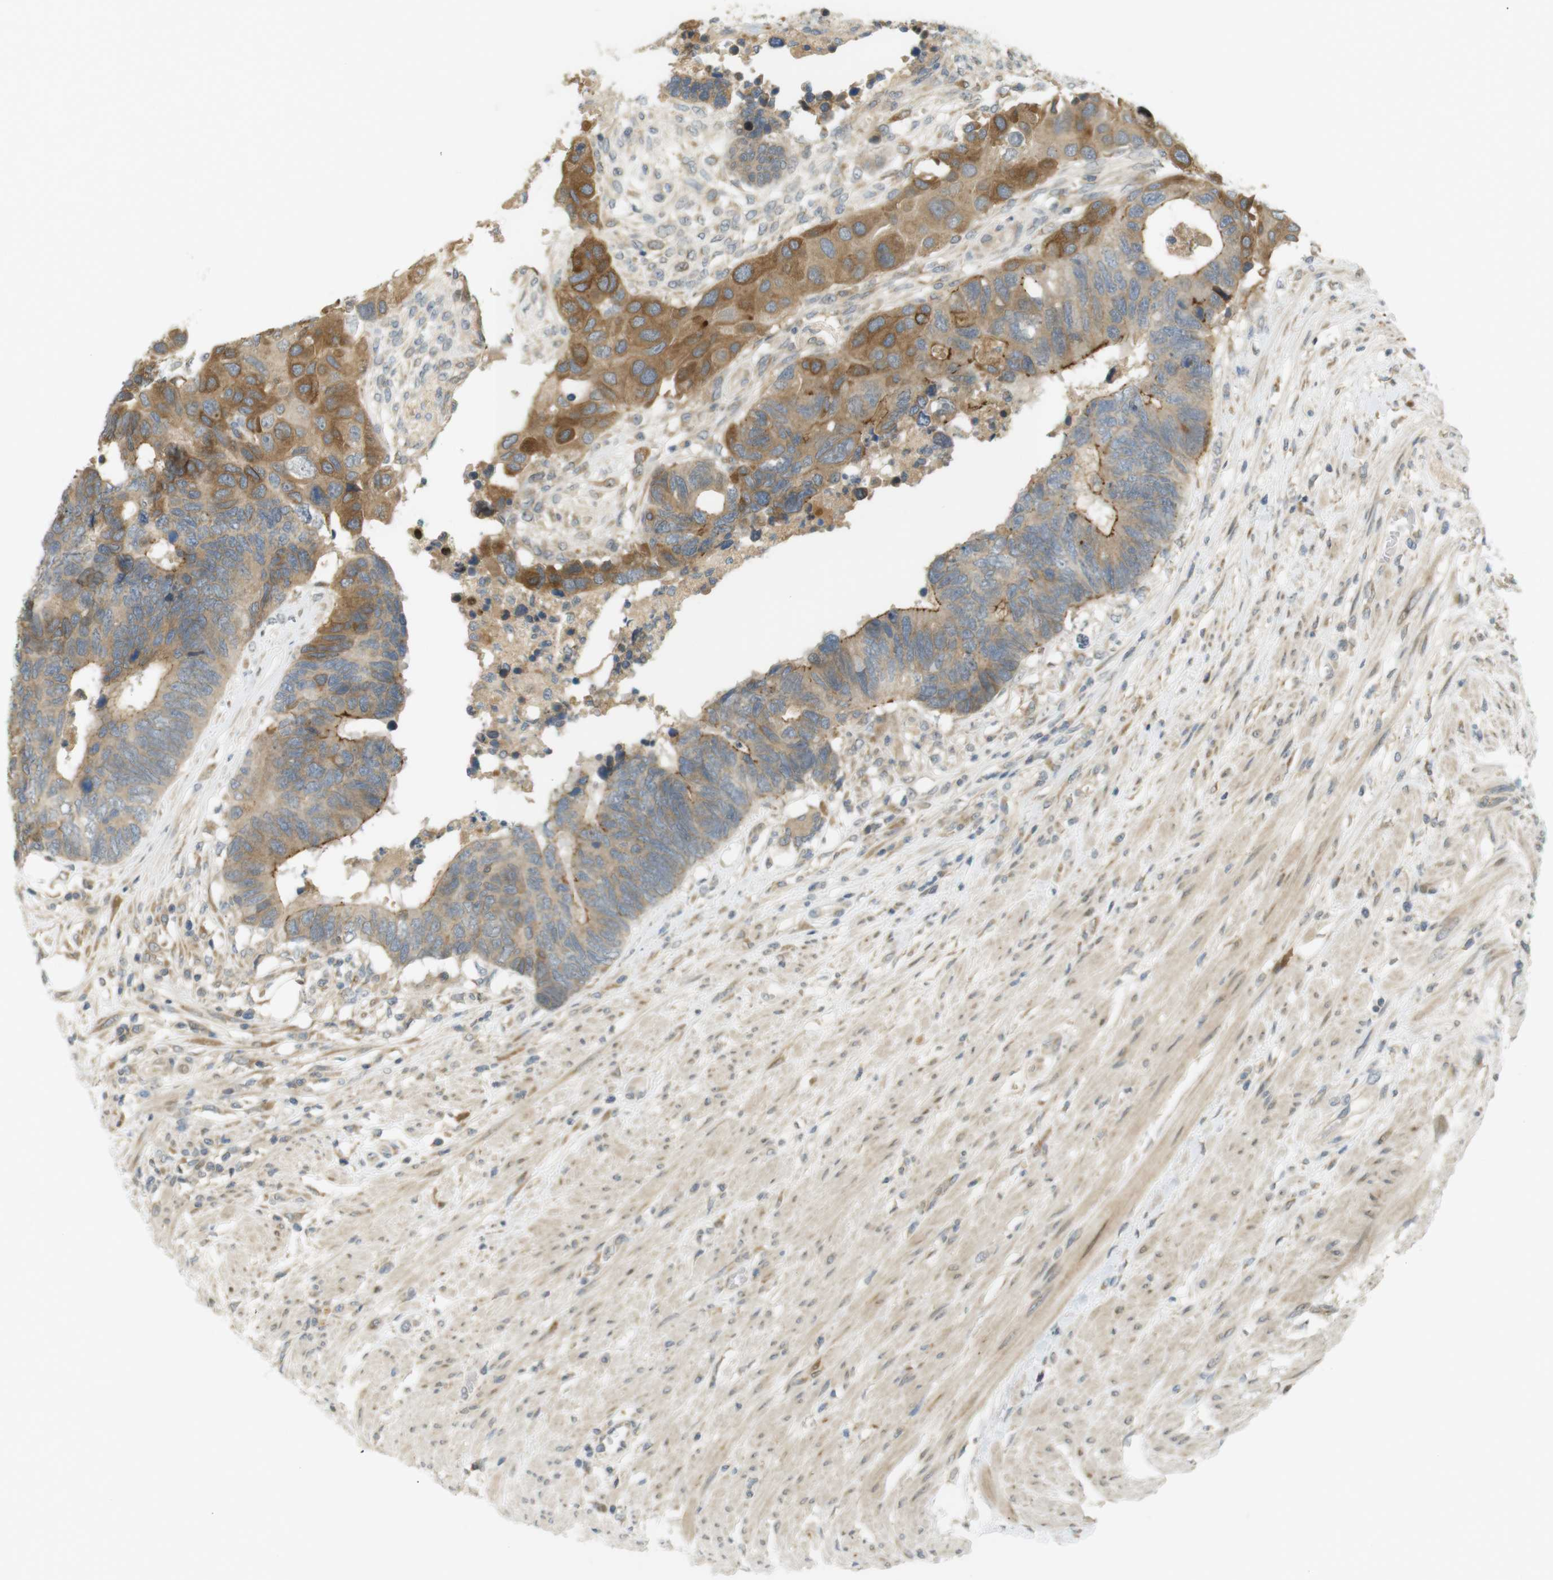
{"staining": {"intensity": "moderate", "quantity": ">75%", "location": "cytoplasmic/membranous"}, "tissue": "colorectal cancer", "cell_type": "Tumor cells", "image_type": "cancer", "snomed": [{"axis": "morphology", "description": "Adenocarcinoma, NOS"}, {"axis": "topography", "description": "Rectum"}], "caption": "Human colorectal adenocarcinoma stained for a protein (brown) demonstrates moderate cytoplasmic/membranous positive staining in approximately >75% of tumor cells.", "gene": "CLRN3", "patient": {"sex": "male", "age": 51}}